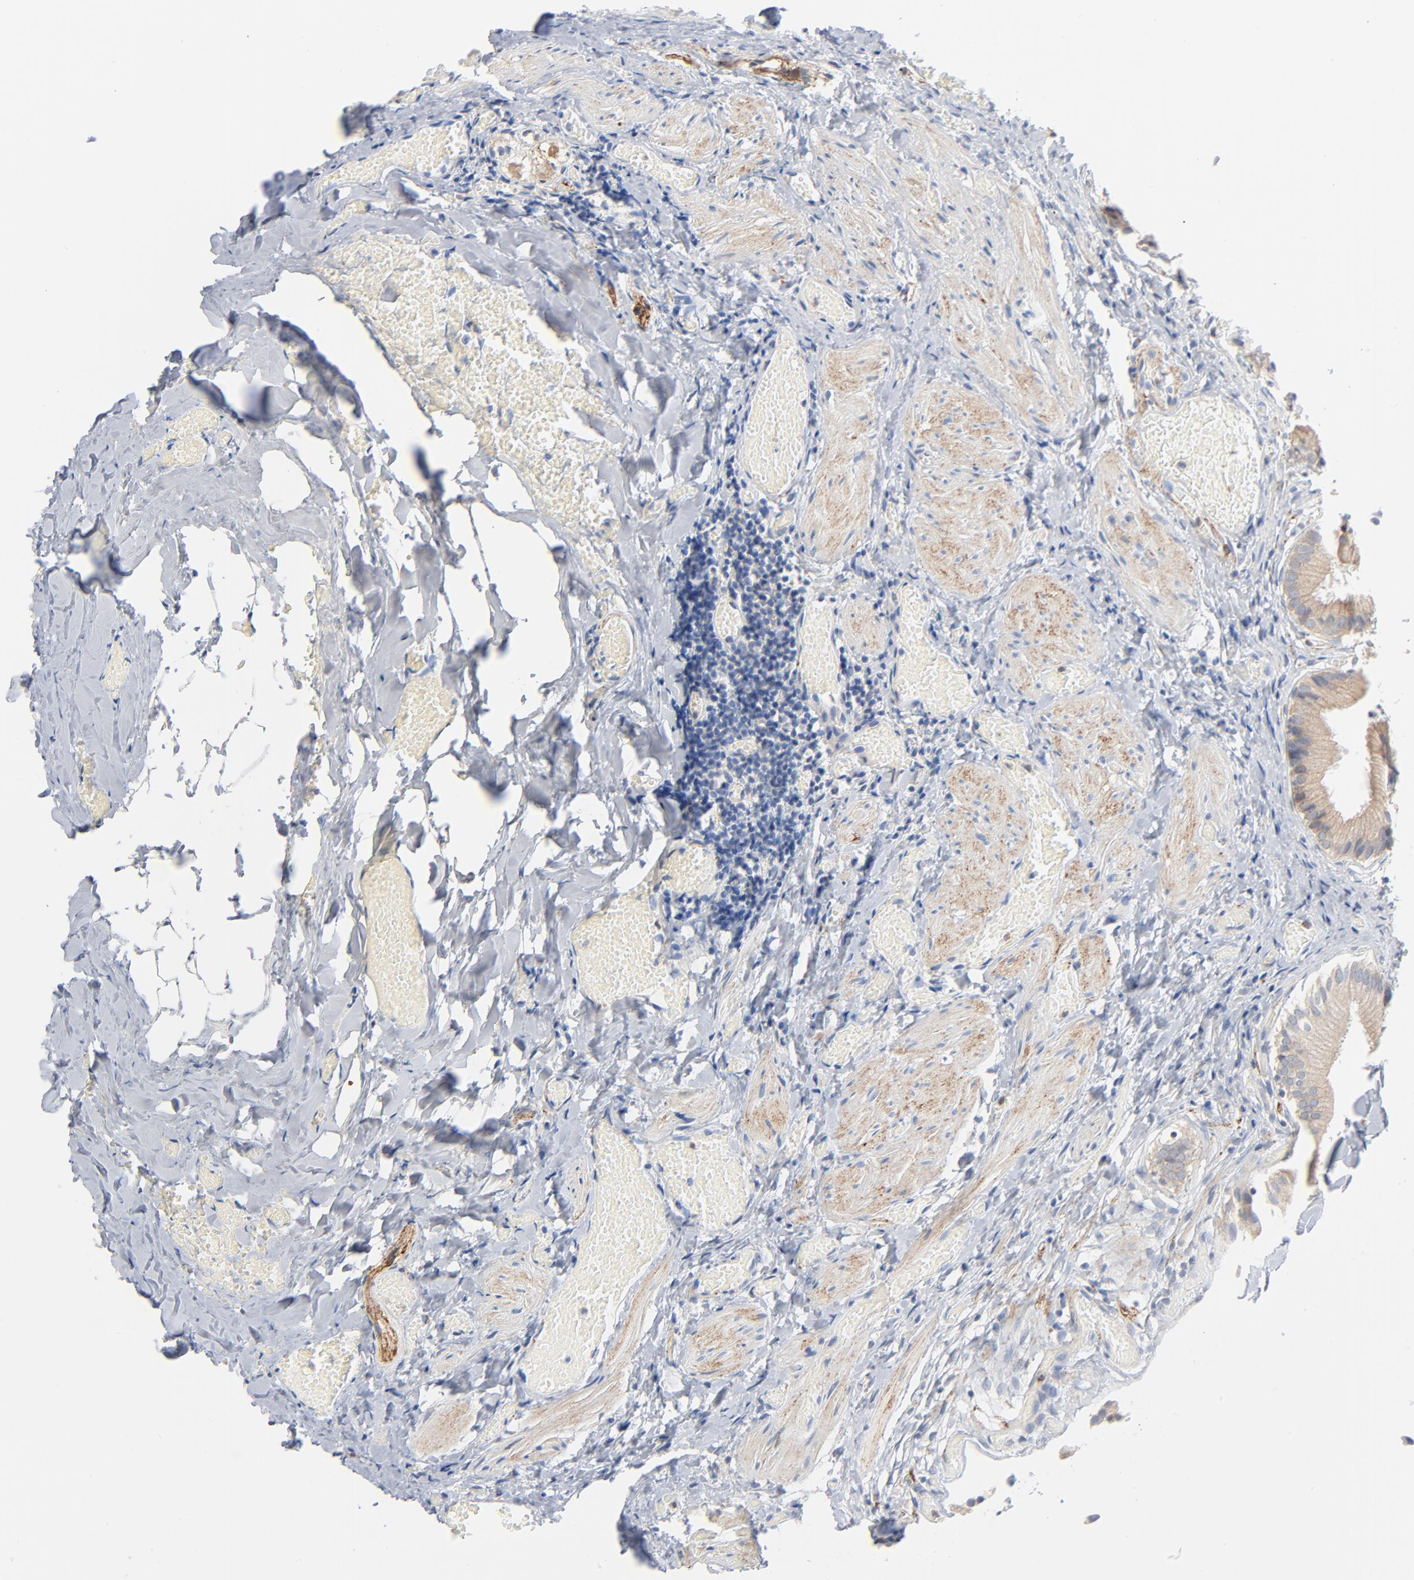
{"staining": {"intensity": "negative", "quantity": "none", "location": "none"}, "tissue": "gallbladder", "cell_type": "Glandular cells", "image_type": "normal", "snomed": [{"axis": "morphology", "description": "Normal tissue, NOS"}, {"axis": "topography", "description": "Gallbladder"}], "caption": "Immunohistochemistry image of benign gallbladder: human gallbladder stained with DAB displays no significant protein expression in glandular cells.", "gene": "IFT43", "patient": {"sex": "male", "age": 65}}